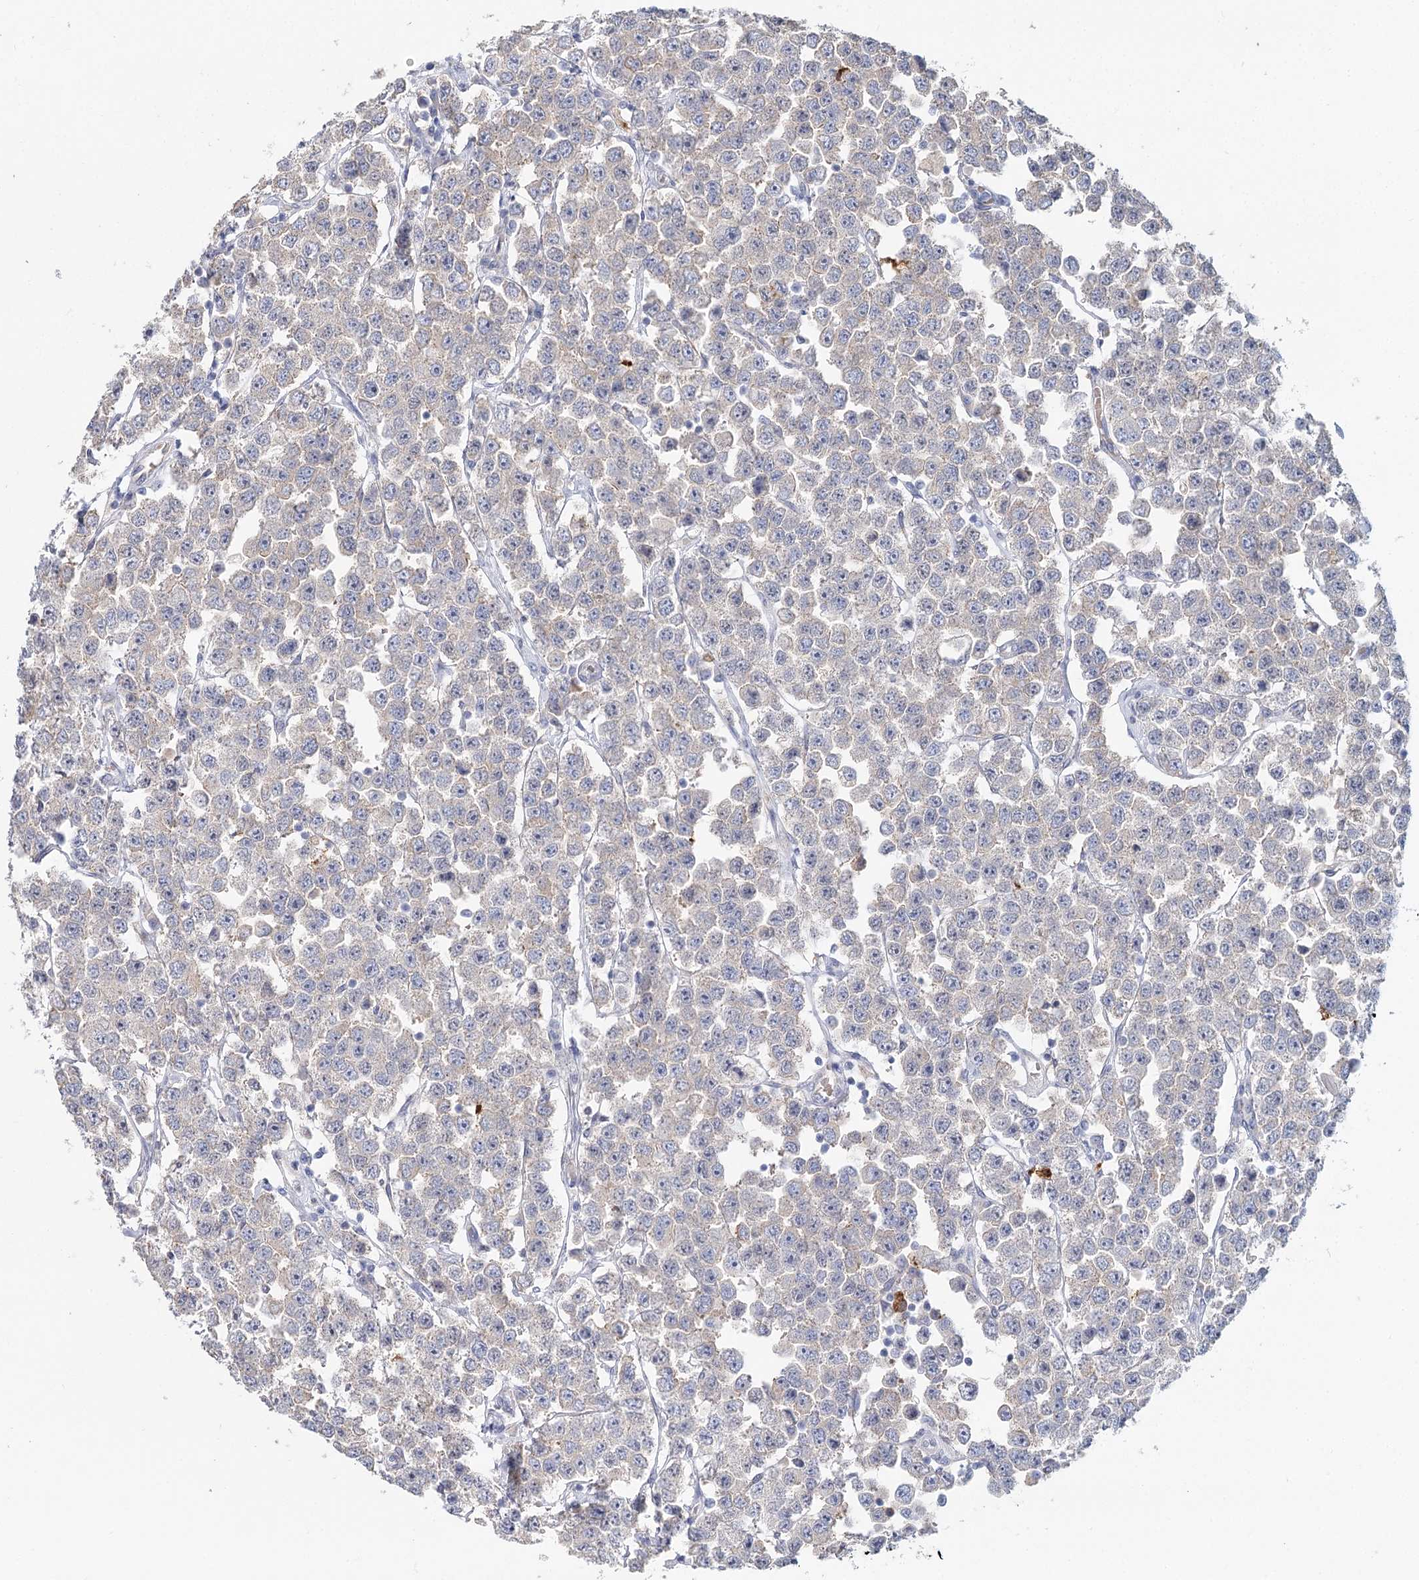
{"staining": {"intensity": "negative", "quantity": "none", "location": "none"}, "tissue": "testis cancer", "cell_type": "Tumor cells", "image_type": "cancer", "snomed": [{"axis": "morphology", "description": "Seminoma, NOS"}, {"axis": "topography", "description": "Testis"}], "caption": "This micrograph is of testis cancer (seminoma) stained with IHC to label a protein in brown with the nuclei are counter-stained blue. There is no positivity in tumor cells.", "gene": "ARHGAP44", "patient": {"sex": "male", "age": 28}}